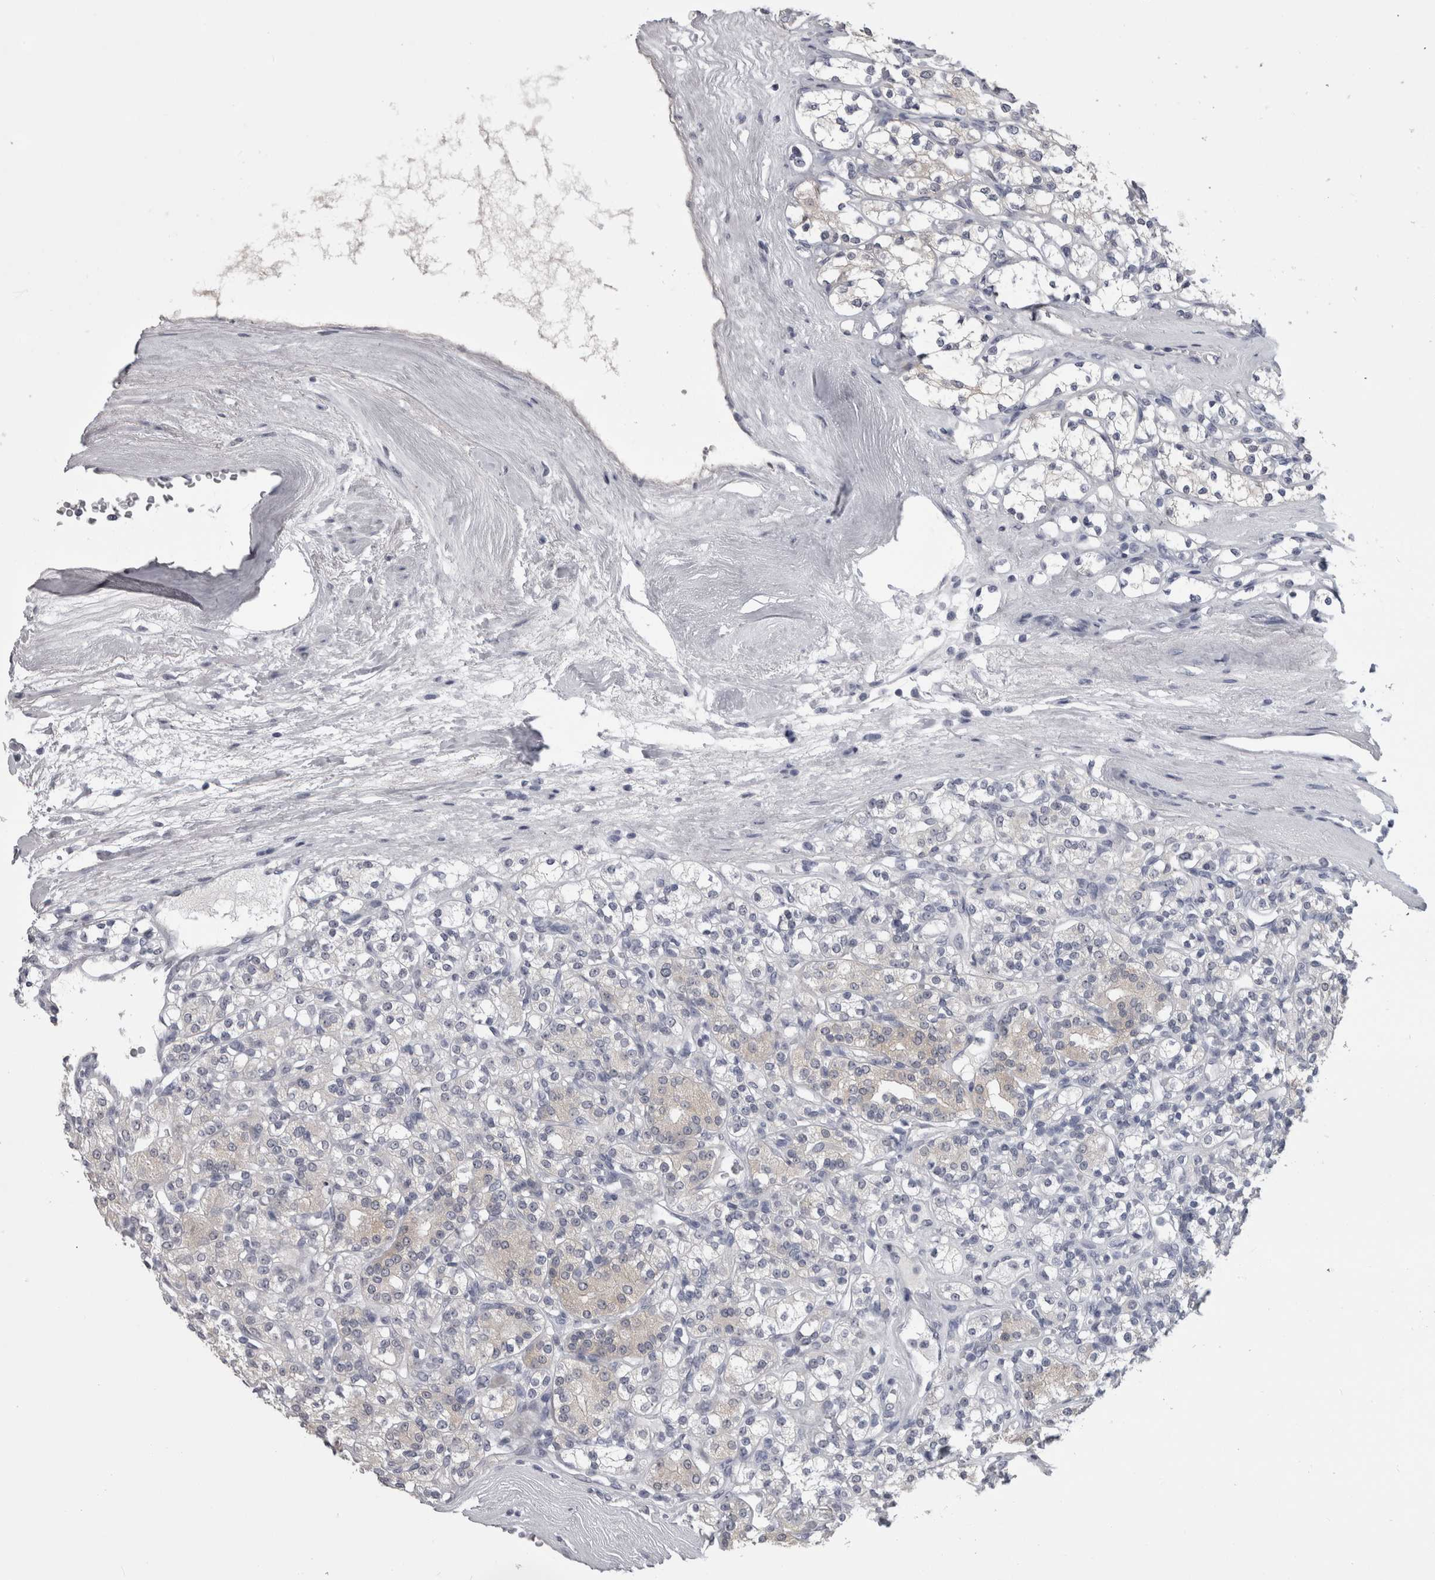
{"staining": {"intensity": "negative", "quantity": "none", "location": "none"}, "tissue": "renal cancer", "cell_type": "Tumor cells", "image_type": "cancer", "snomed": [{"axis": "morphology", "description": "Adenocarcinoma, NOS"}, {"axis": "topography", "description": "Kidney"}], "caption": "A high-resolution image shows immunohistochemistry staining of renal cancer, which displays no significant expression in tumor cells.", "gene": "AFMID", "patient": {"sex": "male", "age": 77}}